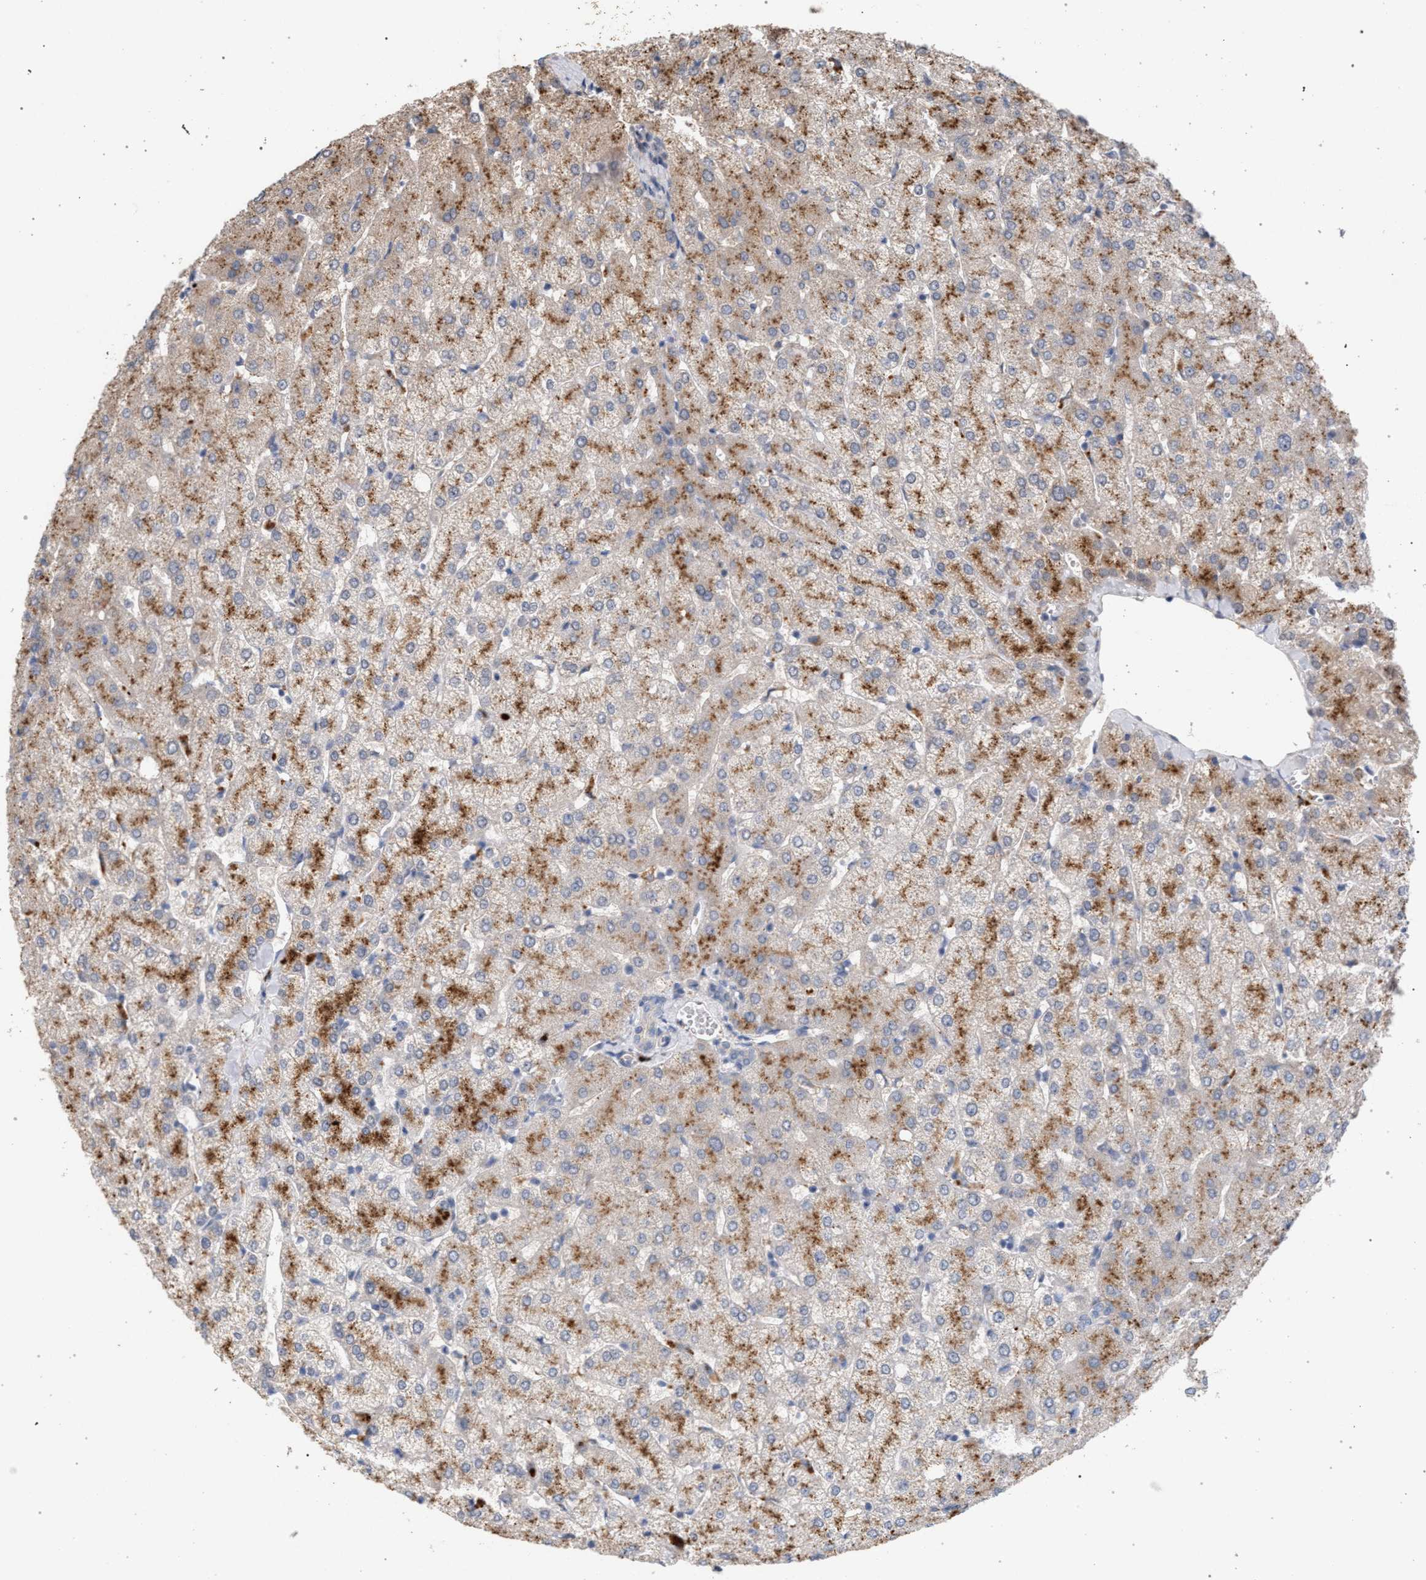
{"staining": {"intensity": "weak", "quantity": "<25%", "location": "cytoplasmic/membranous"}, "tissue": "liver", "cell_type": "Cholangiocytes", "image_type": "normal", "snomed": [{"axis": "morphology", "description": "Normal tissue, NOS"}, {"axis": "topography", "description": "Liver"}], "caption": "Liver stained for a protein using IHC exhibits no staining cholangiocytes.", "gene": "MAMDC2", "patient": {"sex": "female", "age": 54}}